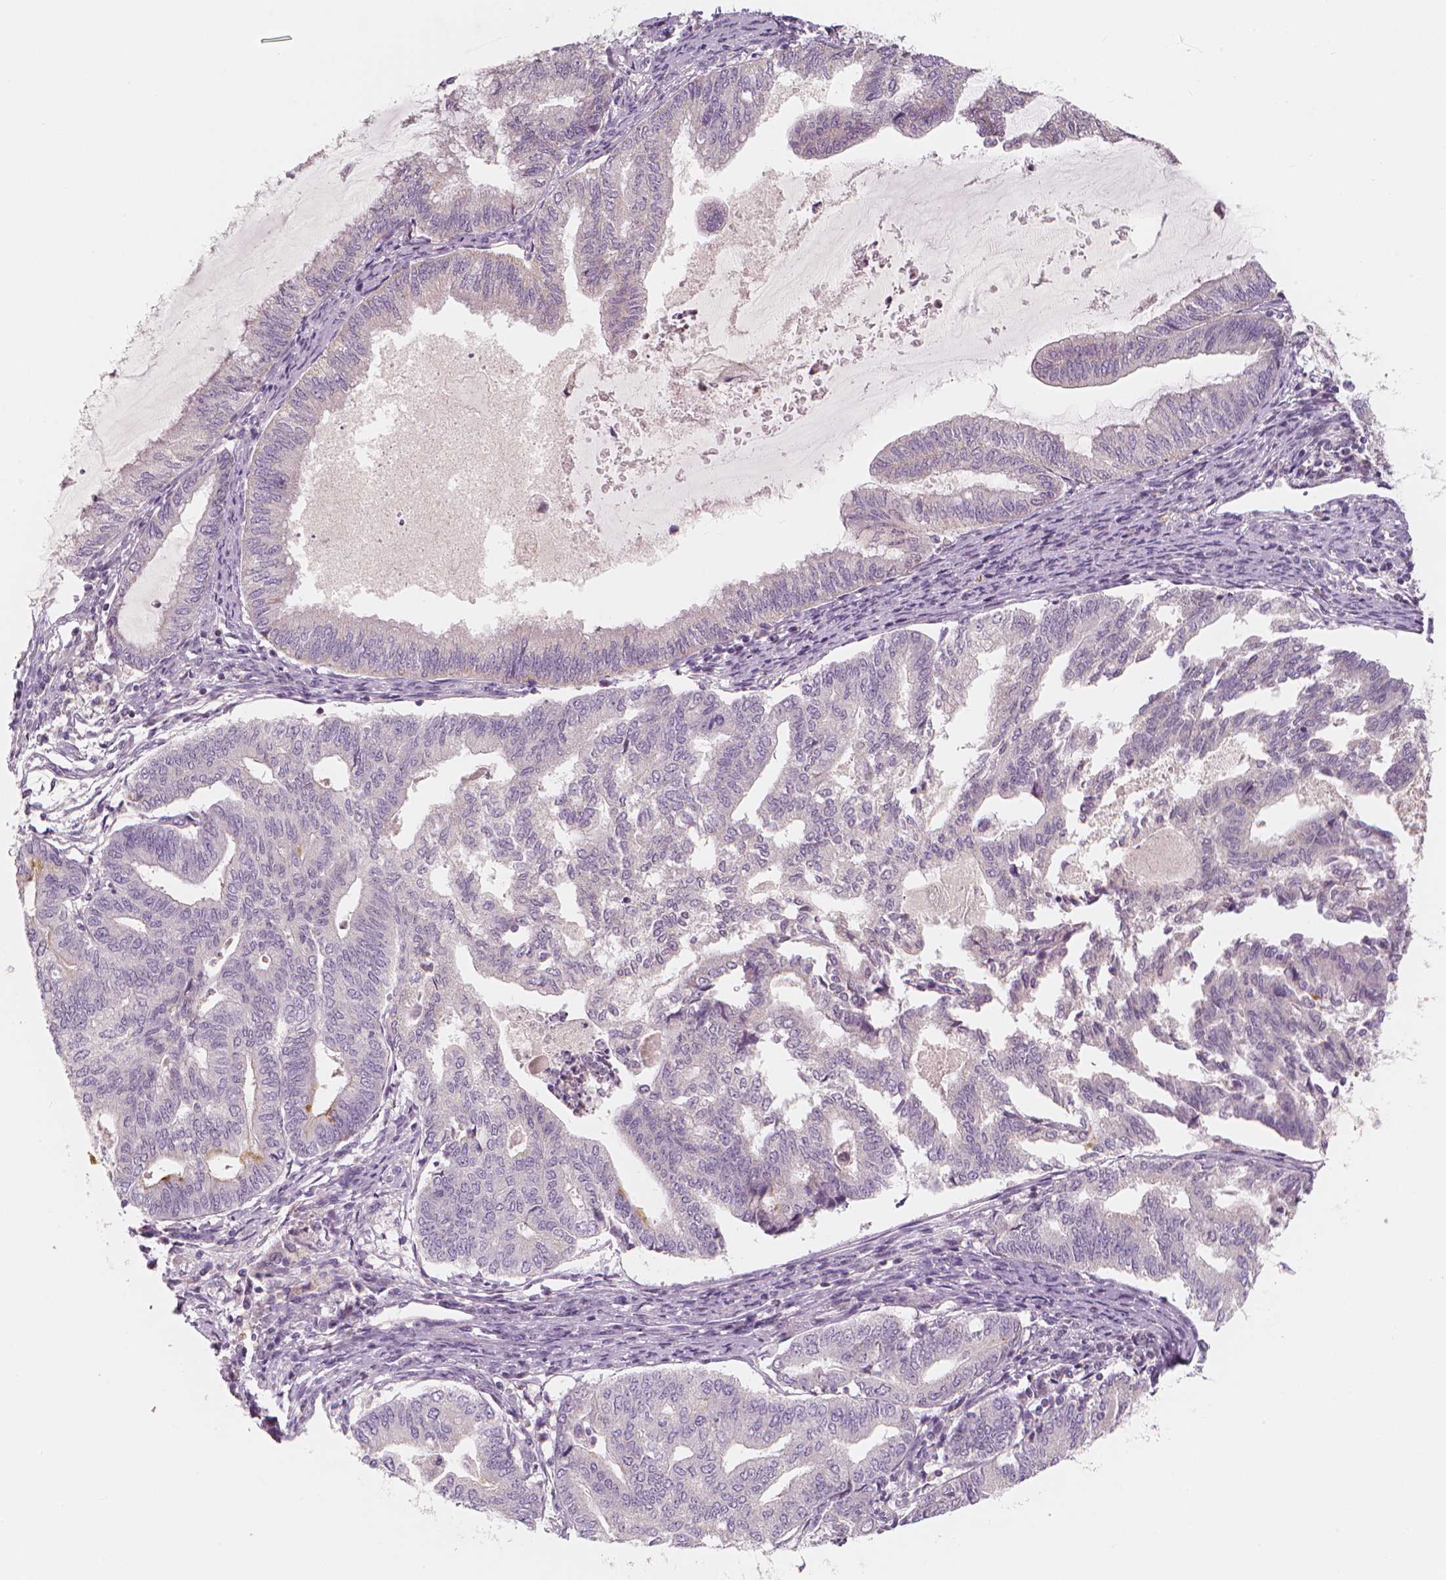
{"staining": {"intensity": "negative", "quantity": "none", "location": "none"}, "tissue": "endometrial cancer", "cell_type": "Tumor cells", "image_type": "cancer", "snomed": [{"axis": "morphology", "description": "Adenocarcinoma, NOS"}, {"axis": "topography", "description": "Endometrium"}], "caption": "The photomicrograph demonstrates no significant staining in tumor cells of adenocarcinoma (endometrial).", "gene": "RNASE7", "patient": {"sex": "female", "age": 79}}